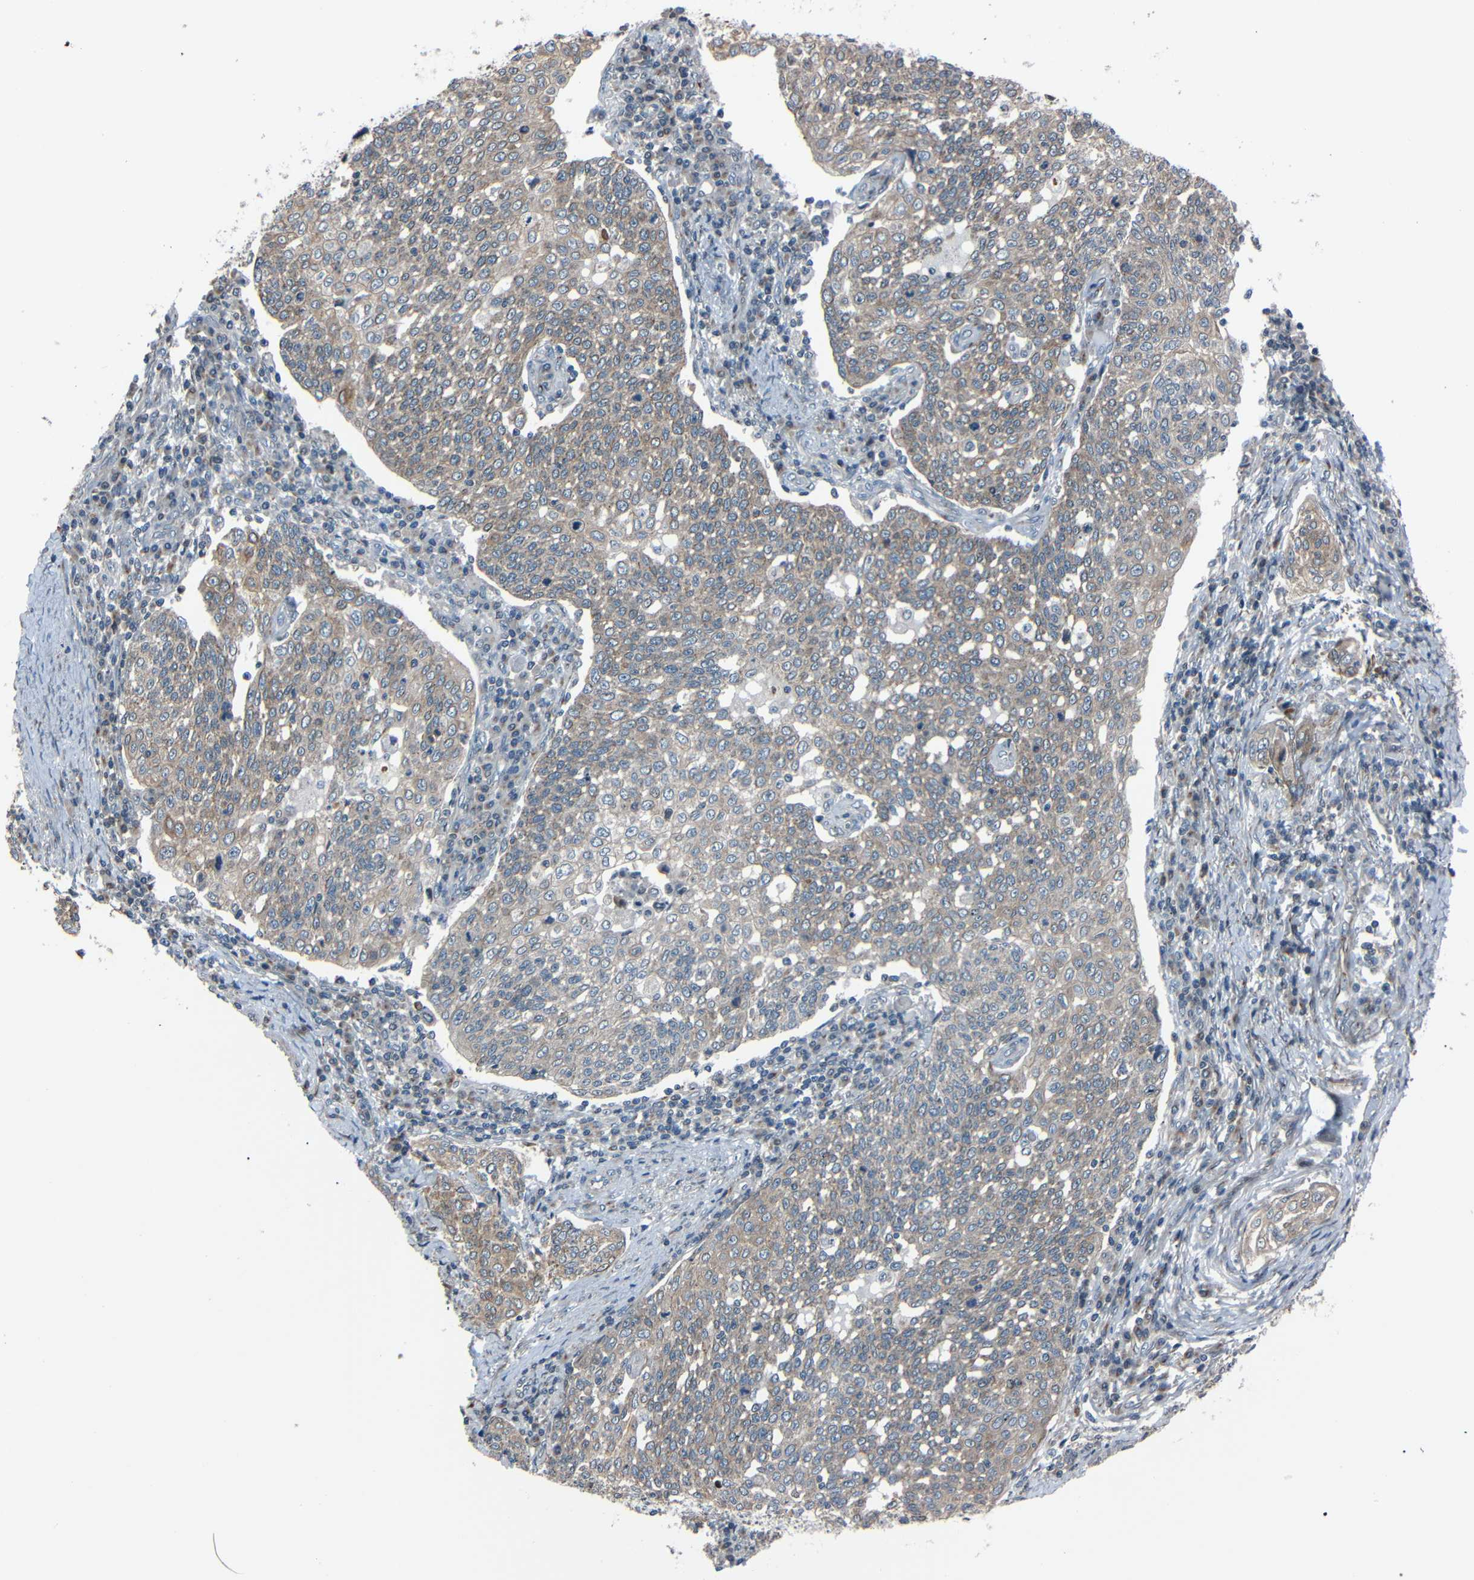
{"staining": {"intensity": "weak", "quantity": ">75%", "location": "cytoplasmic/membranous"}, "tissue": "cervical cancer", "cell_type": "Tumor cells", "image_type": "cancer", "snomed": [{"axis": "morphology", "description": "Squamous cell carcinoma, NOS"}, {"axis": "topography", "description": "Cervix"}], "caption": "Immunohistochemistry (IHC) of squamous cell carcinoma (cervical) shows low levels of weak cytoplasmic/membranous expression in about >75% of tumor cells. The staining was performed using DAB (3,3'-diaminobenzidine) to visualize the protein expression in brown, while the nuclei were stained in blue with hematoxylin (Magnification: 20x).", "gene": "AKAP9", "patient": {"sex": "female", "age": 34}}